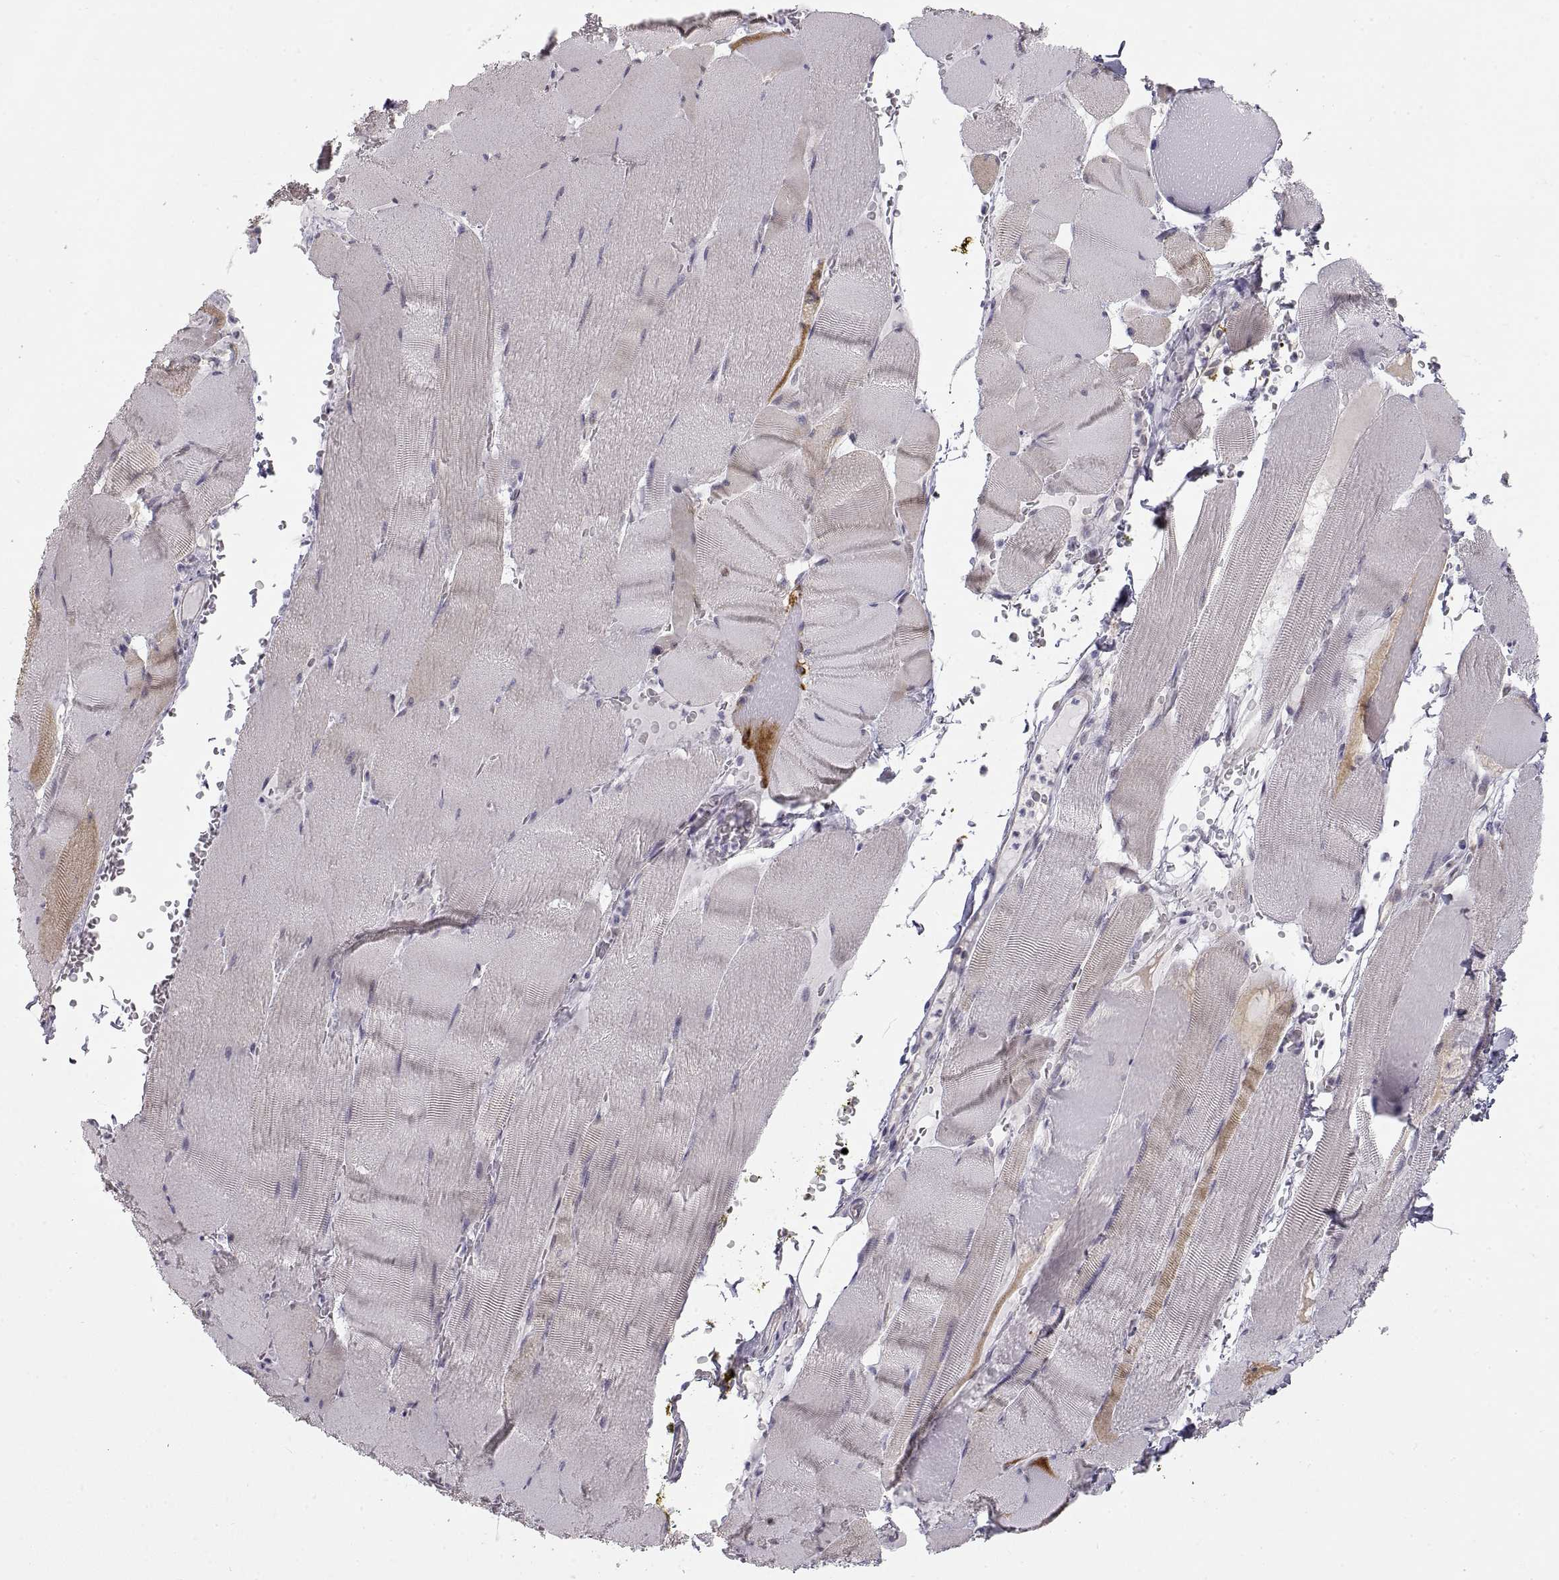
{"staining": {"intensity": "weak", "quantity": "<25%", "location": "cytoplasmic/membranous"}, "tissue": "skeletal muscle", "cell_type": "Myocytes", "image_type": "normal", "snomed": [{"axis": "morphology", "description": "Normal tissue, NOS"}, {"axis": "topography", "description": "Skeletal muscle"}], "caption": "A high-resolution micrograph shows immunohistochemistry staining of normal skeletal muscle, which demonstrates no significant expression in myocytes. (Stains: DAB immunohistochemistry (IHC) with hematoxylin counter stain, Microscopy: brightfield microscopy at high magnification).", "gene": "HSP90AB1", "patient": {"sex": "male", "age": 56}}